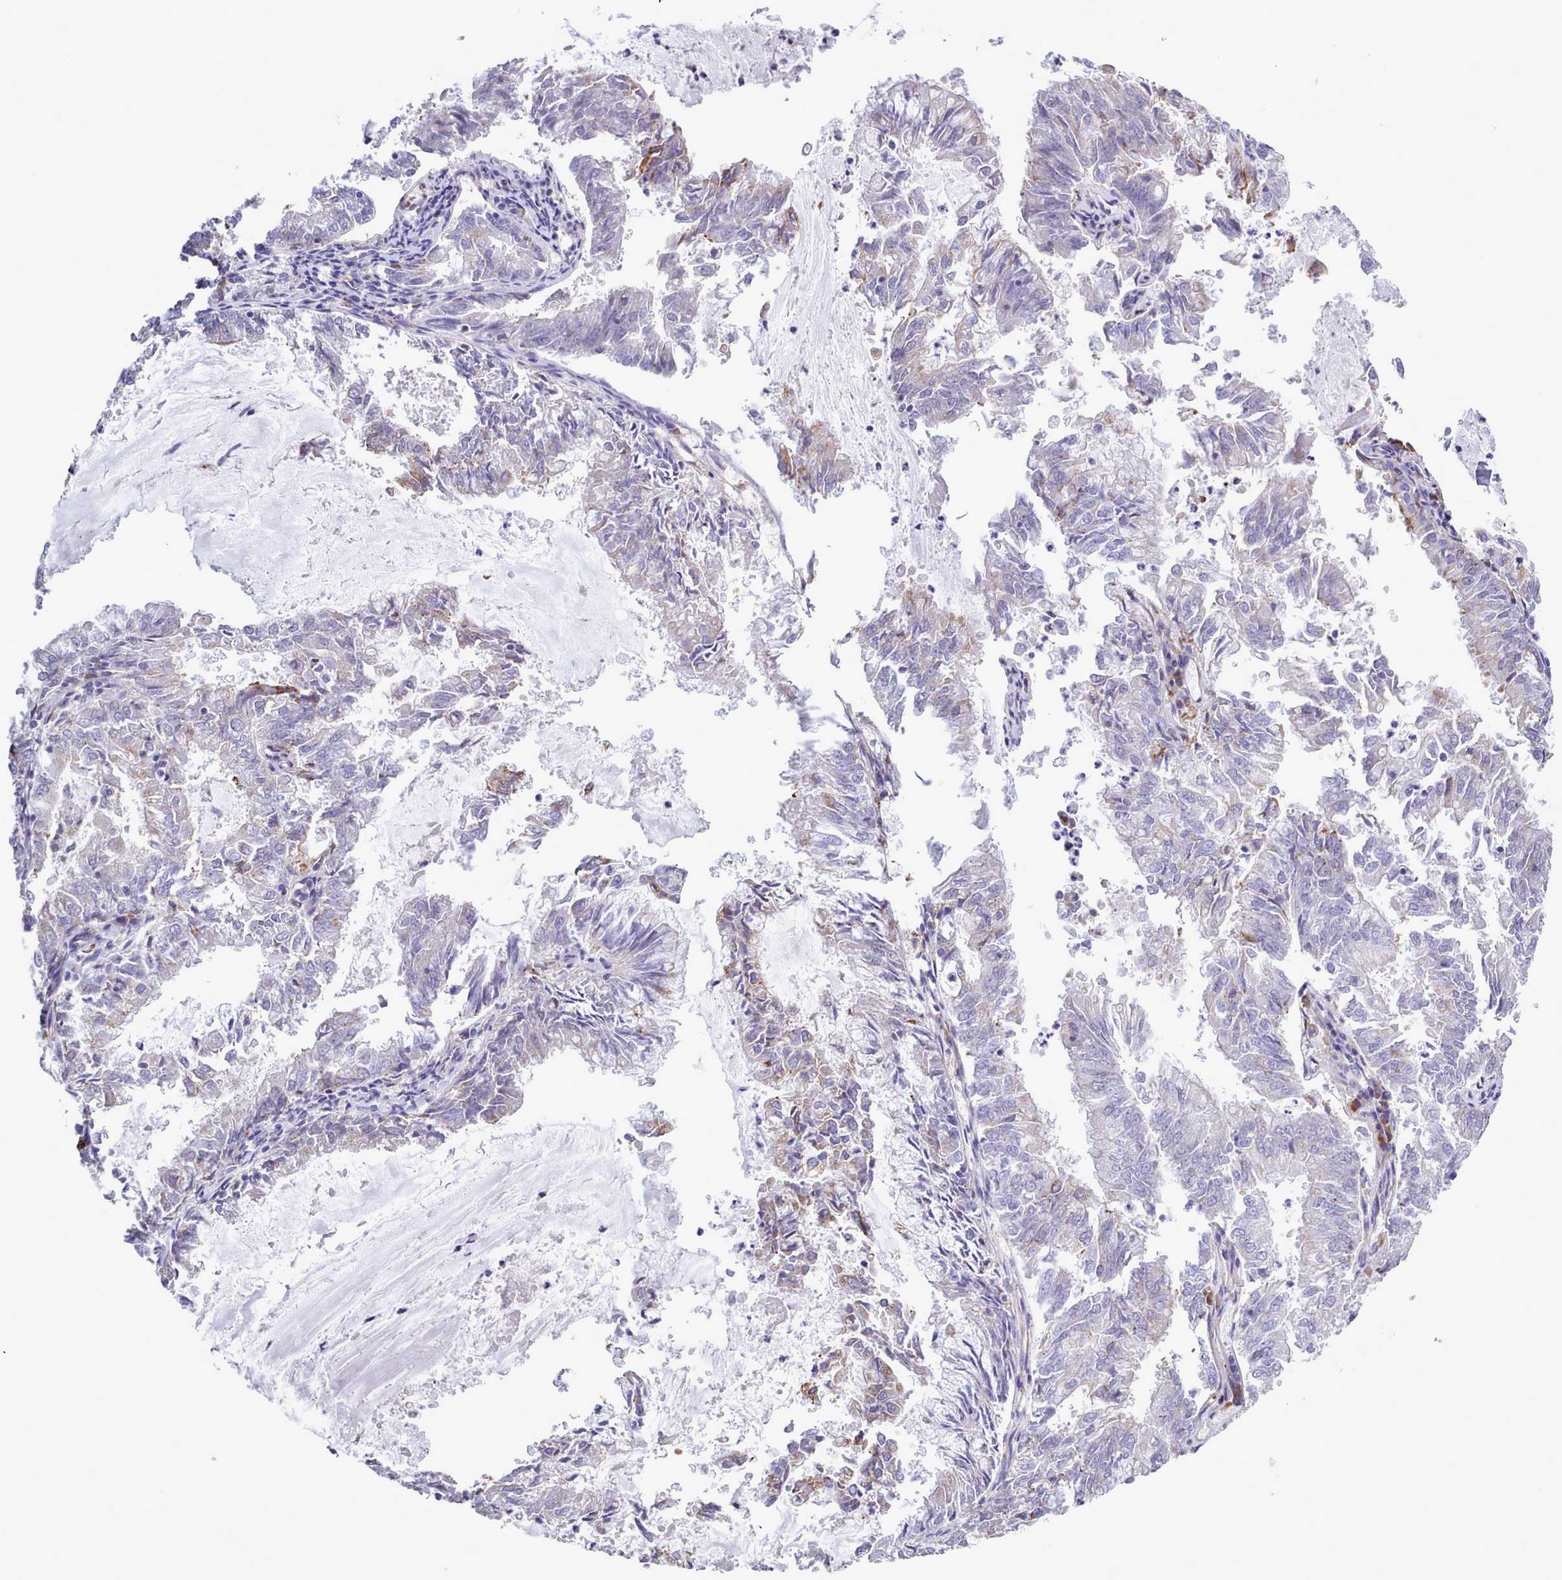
{"staining": {"intensity": "negative", "quantity": "none", "location": "none"}, "tissue": "endometrial cancer", "cell_type": "Tumor cells", "image_type": "cancer", "snomed": [{"axis": "morphology", "description": "Adenocarcinoma, NOS"}, {"axis": "topography", "description": "Endometrium"}], "caption": "This is a histopathology image of immunohistochemistry (IHC) staining of endometrial cancer (adenocarcinoma), which shows no expression in tumor cells.", "gene": "XKR8", "patient": {"sex": "female", "age": 57}}